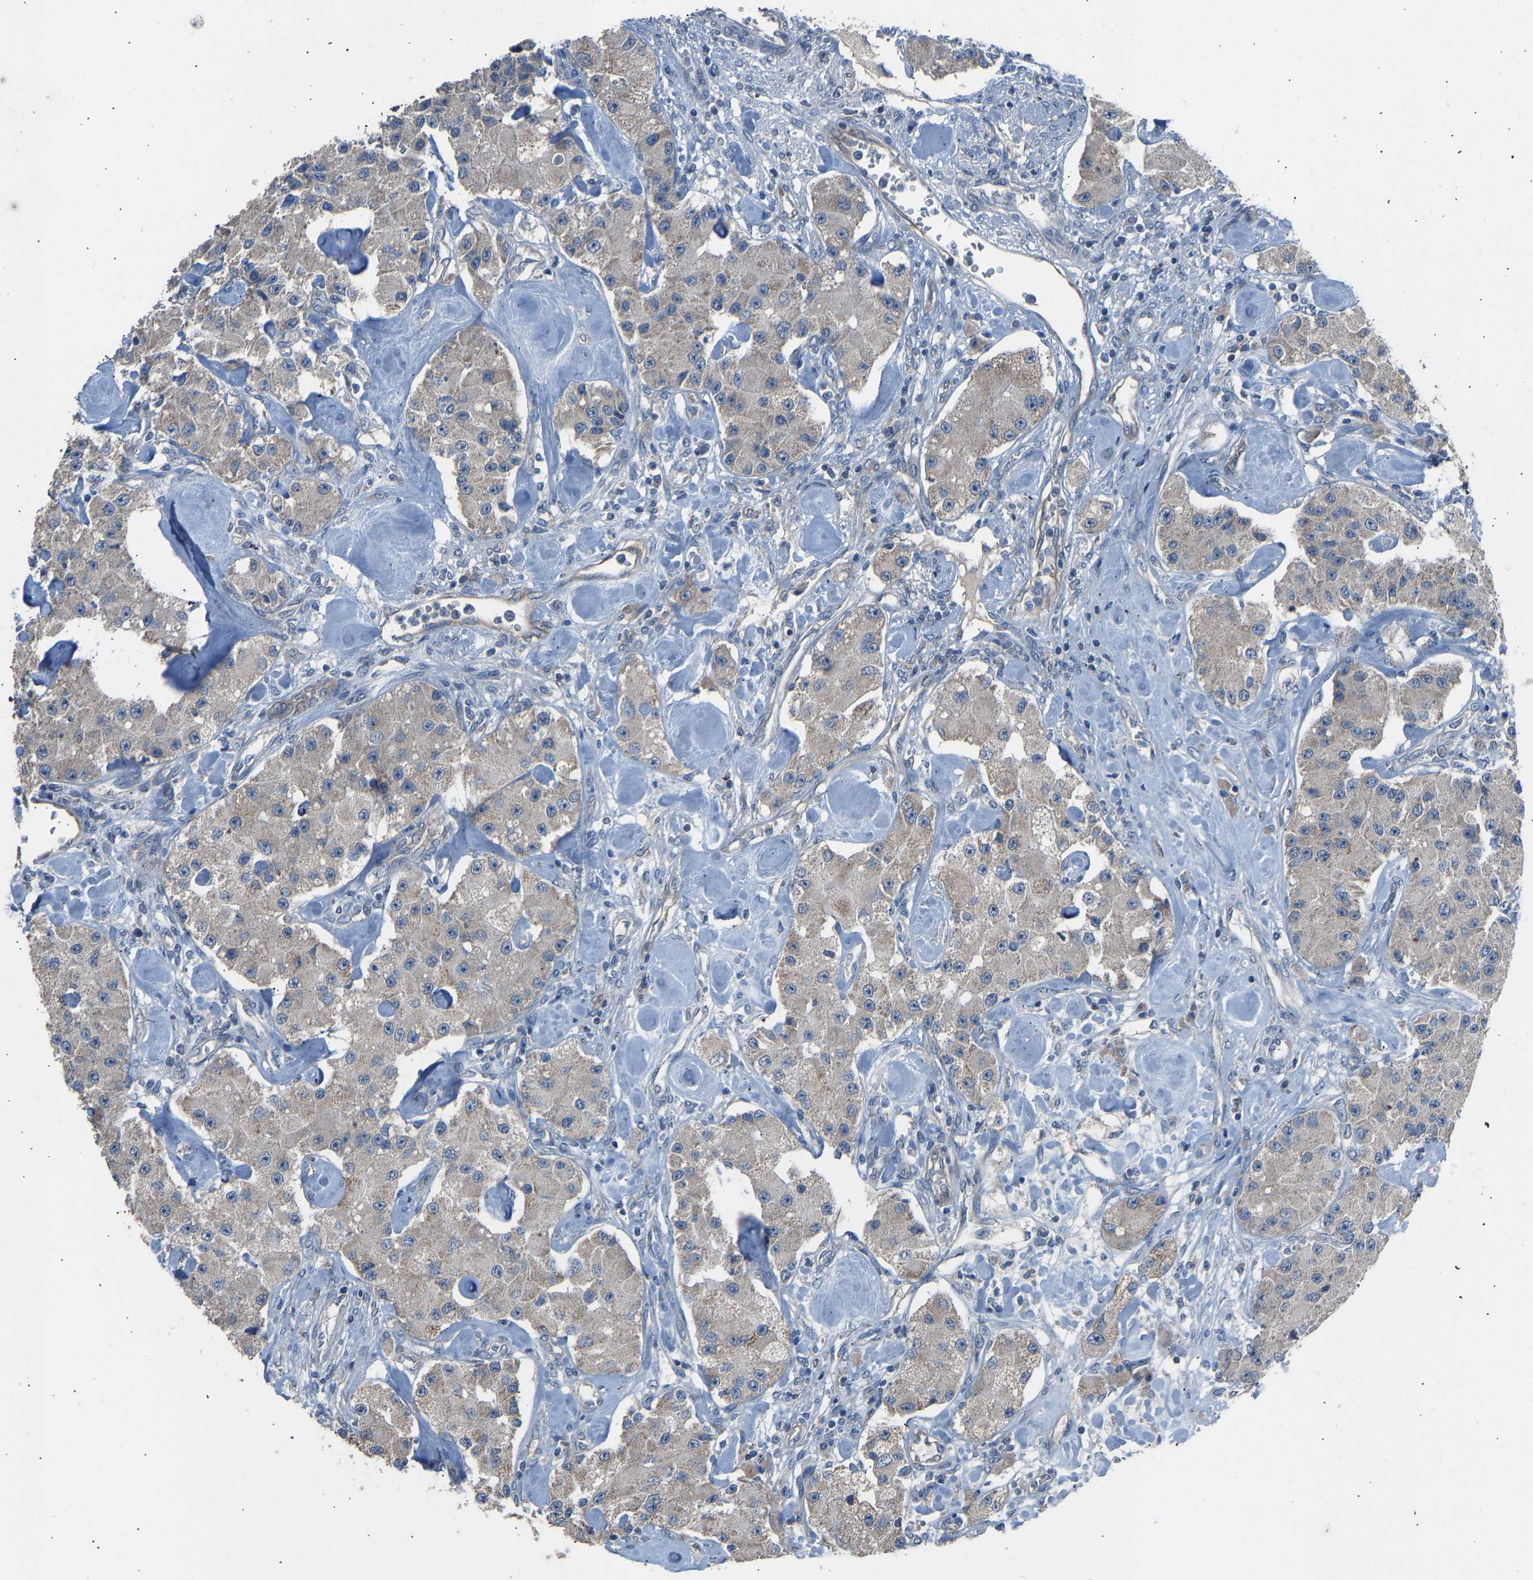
{"staining": {"intensity": "weak", "quantity": "<25%", "location": "cytoplasmic/membranous"}, "tissue": "carcinoid", "cell_type": "Tumor cells", "image_type": "cancer", "snomed": [{"axis": "morphology", "description": "Carcinoid, malignant, NOS"}, {"axis": "topography", "description": "Pancreas"}], "caption": "High magnification brightfield microscopy of carcinoid stained with DAB (3,3'-diaminobenzidine) (brown) and counterstained with hematoxylin (blue): tumor cells show no significant positivity.", "gene": "TGFBR3", "patient": {"sex": "male", "age": 41}}